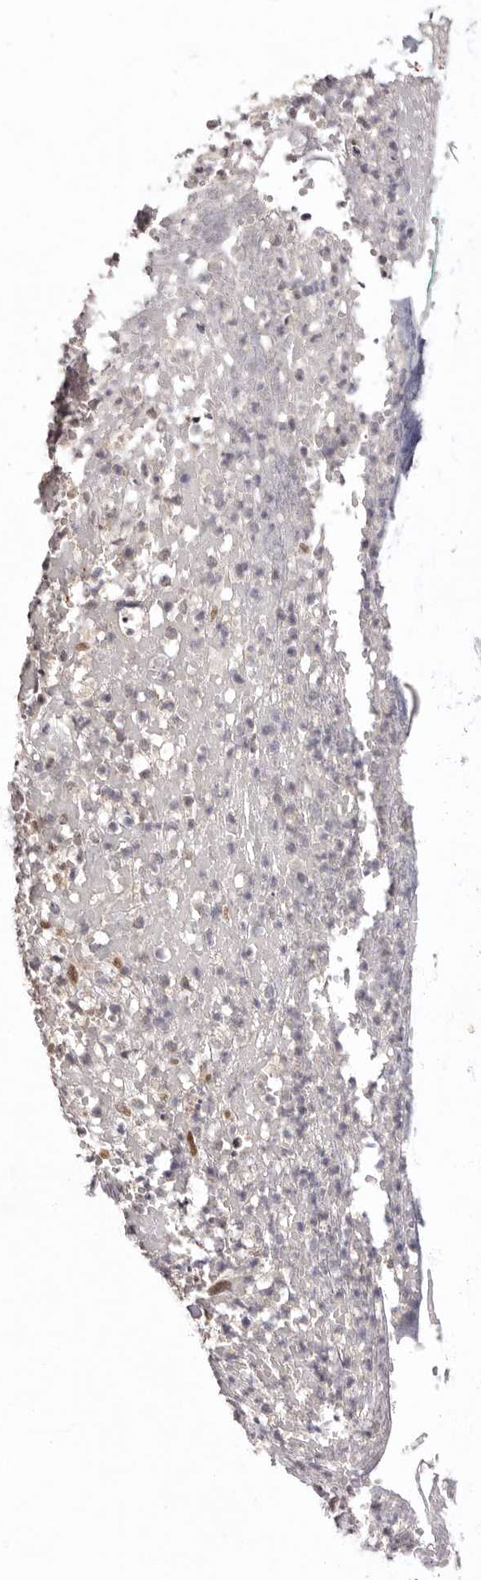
{"staining": {"intensity": "weak", "quantity": ">75%", "location": "cytoplasmic/membranous"}, "tissue": "adipose tissue", "cell_type": "Adipocytes", "image_type": "normal", "snomed": [{"axis": "morphology", "description": "Normal tissue, NOS"}, {"axis": "morphology", "description": "Basal cell carcinoma"}, {"axis": "topography", "description": "Cartilage tissue"}, {"axis": "topography", "description": "Nasopharynx"}, {"axis": "topography", "description": "Oral tissue"}], "caption": "Adipocytes display low levels of weak cytoplasmic/membranous positivity in about >75% of cells in benign adipose tissue.", "gene": "NOTCH1", "patient": {"sex": "female", "age": 77}}